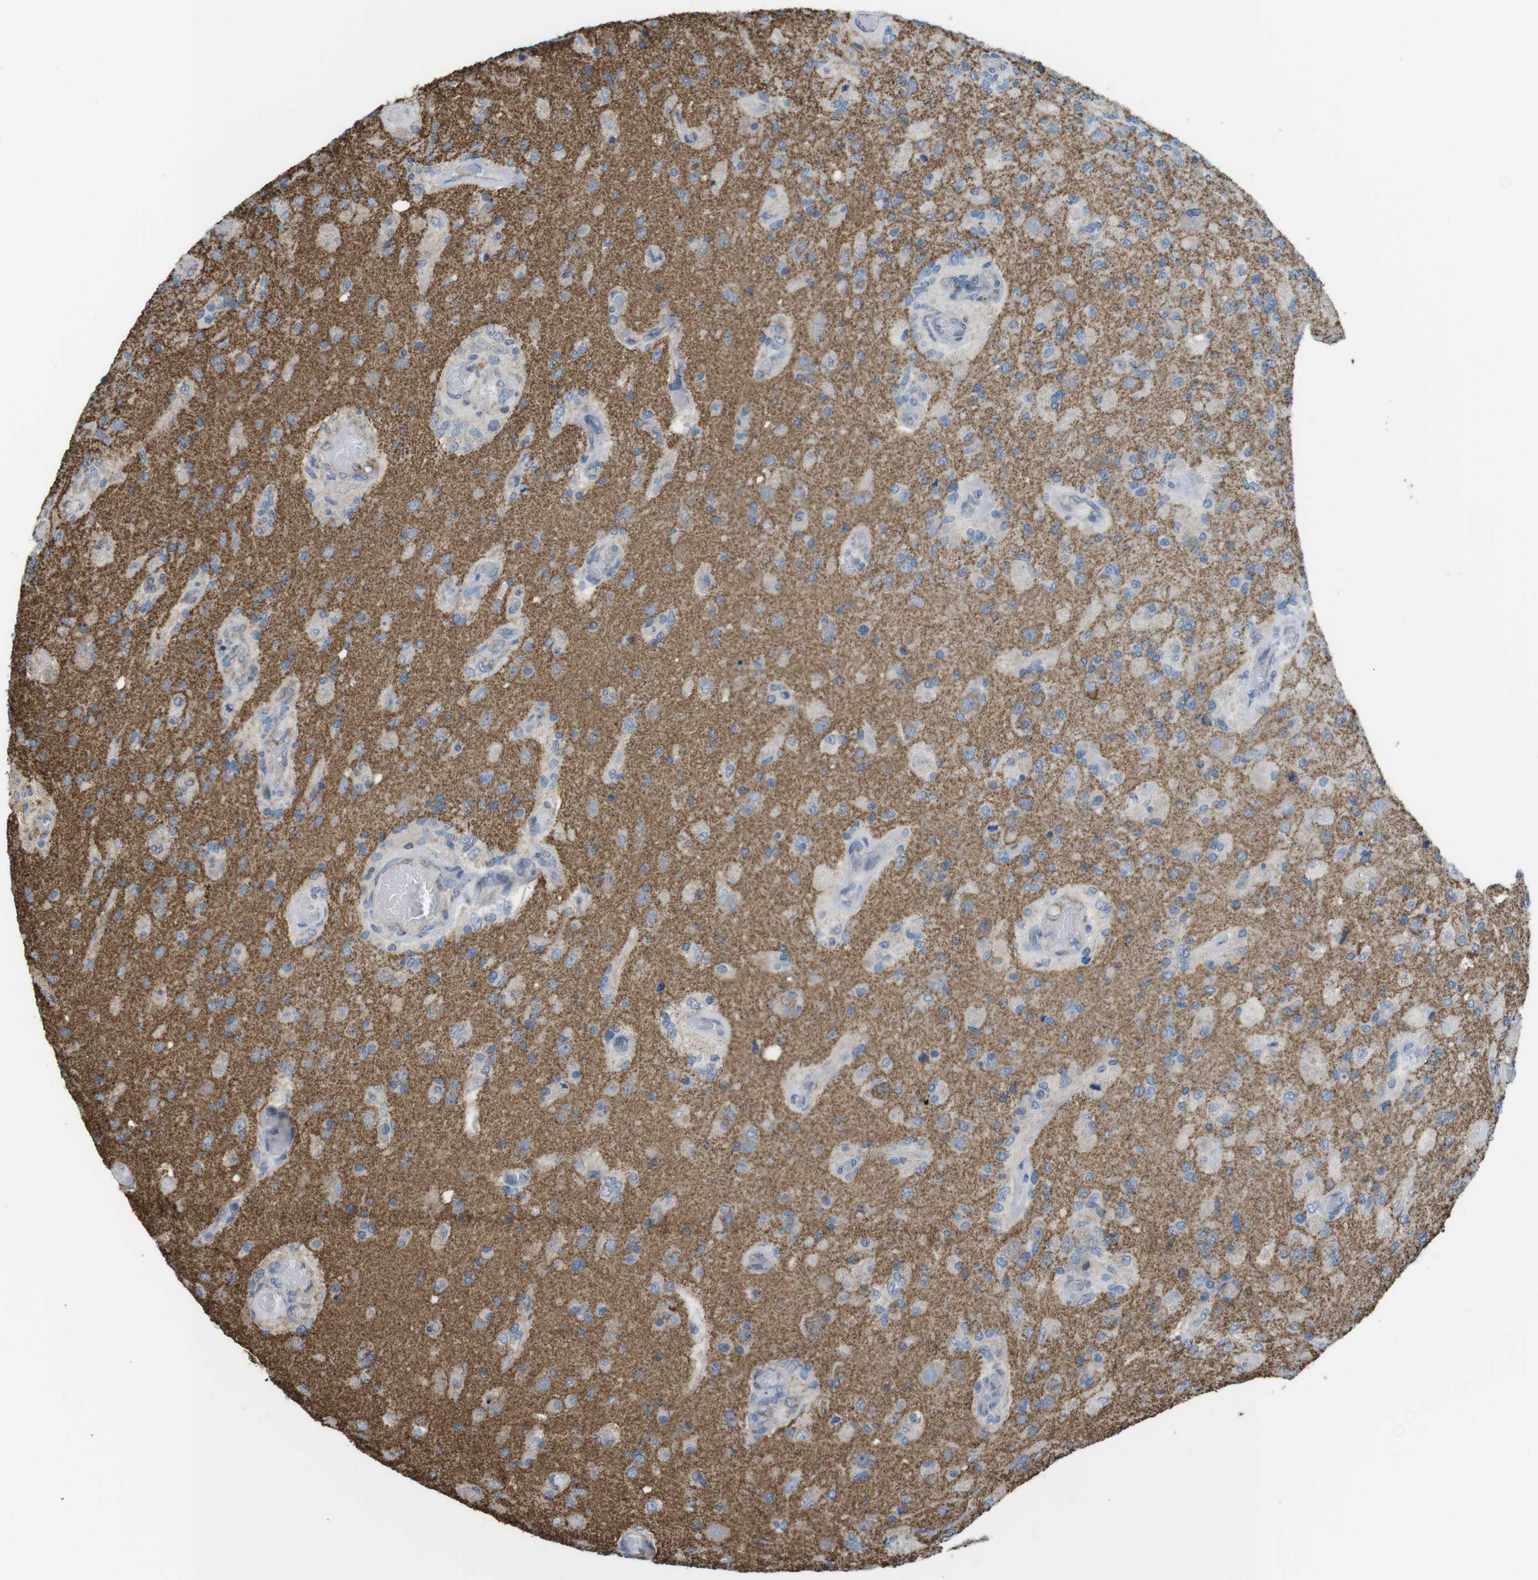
{"staining": {"intensity": "moderate", "quantity": "<25%", "location": "cytoplasmic/membranous"}, "tissue": "glioma", "cell_type": "Tumor cells", "image_type": "cancer", "snomed": [{"axis": "morphology", "description": "Normal tissue, NOS"}, {"axis": "morphology", "description": "Glioma, malignant, High grade"}, {"axis": "topography", "description": "Cerebral cortex"}], "caption": "Immunohistochemical staining of malignant high-grade glioma displays low levels of moderate cytoplasmic/membranous staining in about <25% of tumor cells.", "gene": "GRIK2", "patient": {"sex": "male", "age": 77}}